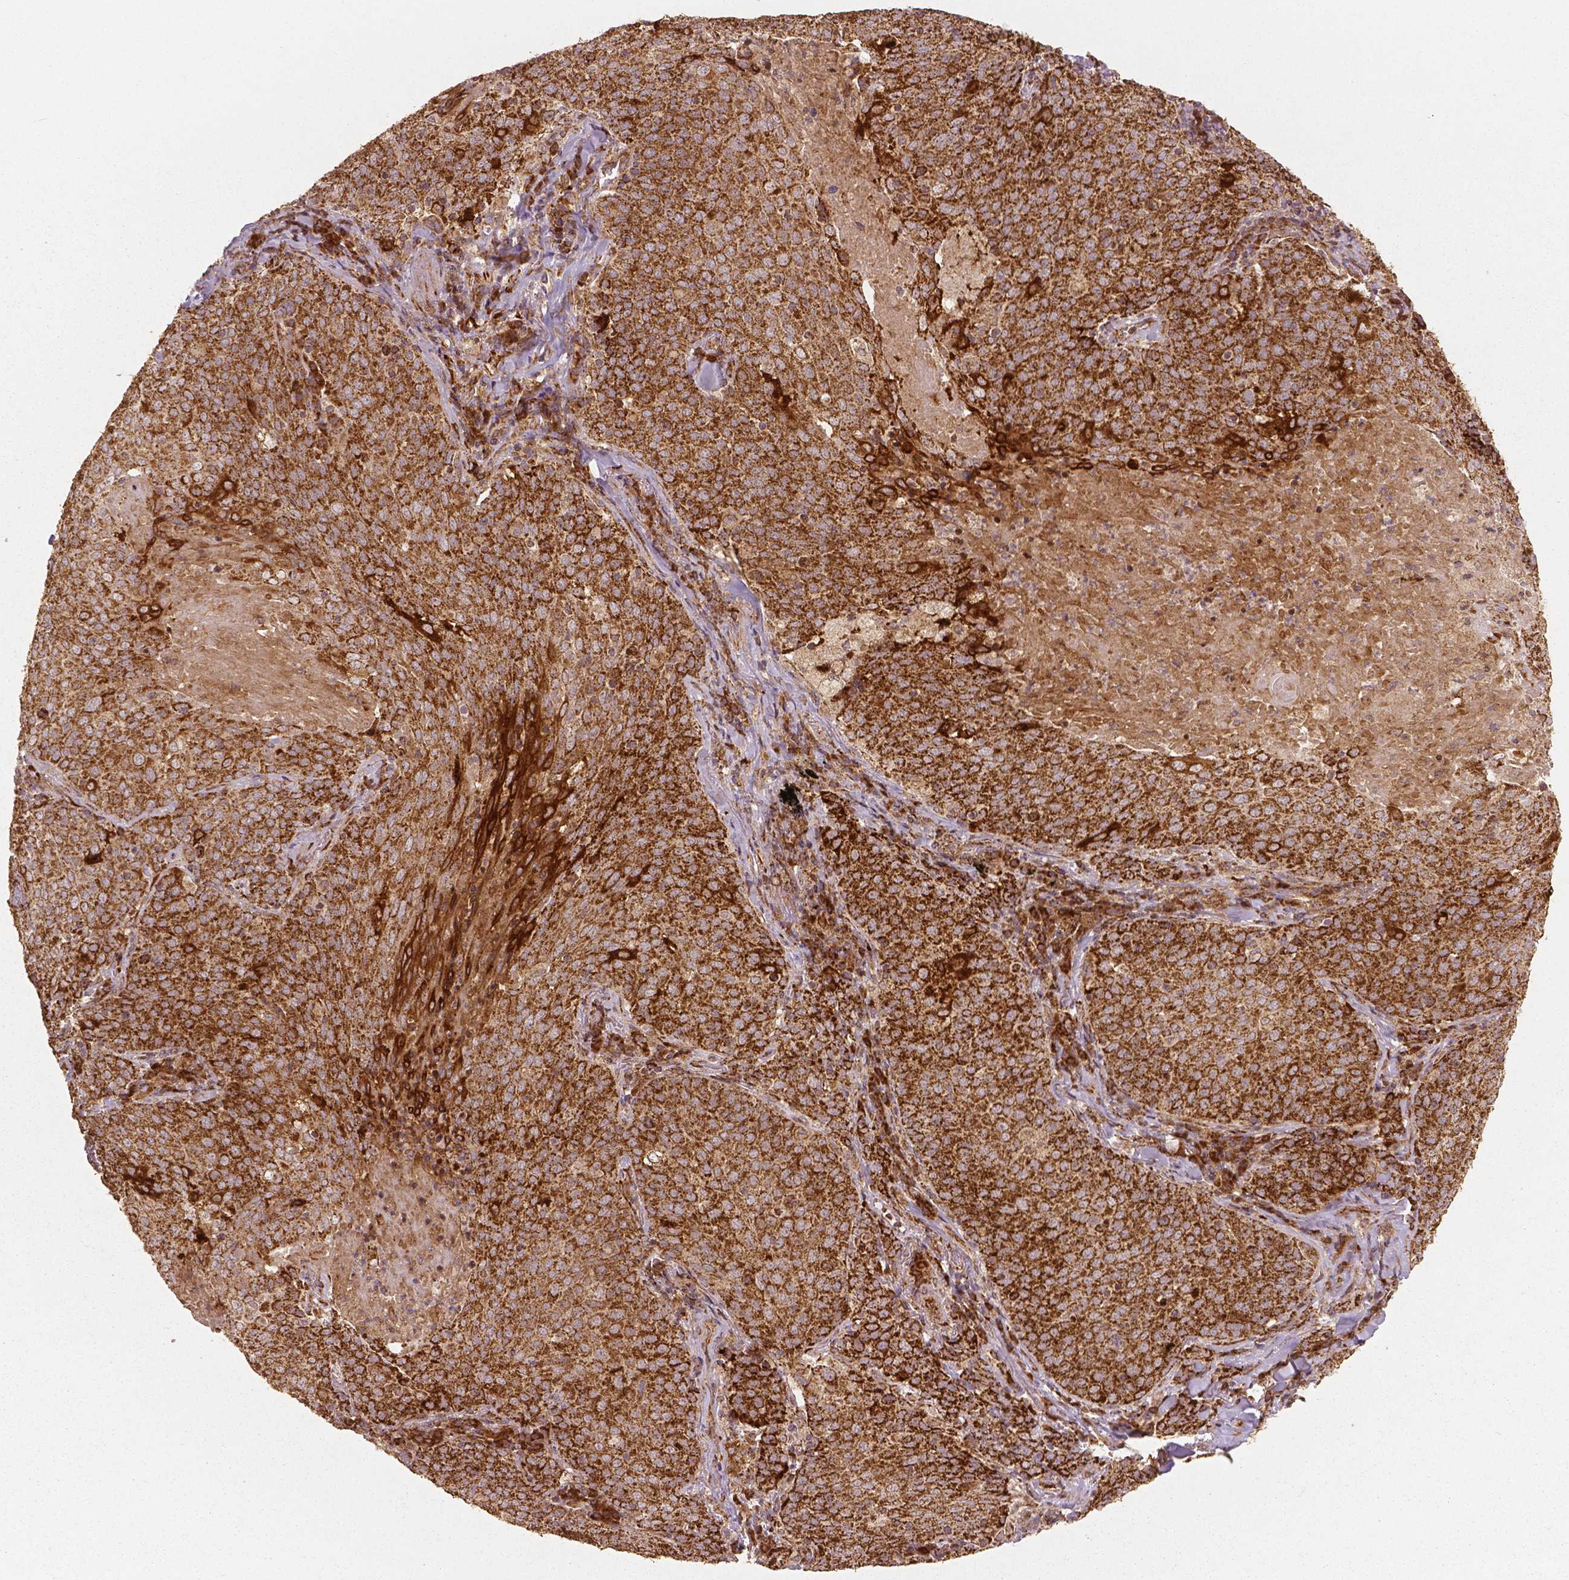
{"staining": {"intensity": "strong", "quantity": ">75%", "location": "cytoplasmic/membranous"}, "tissue": "lung cancer", "cell_type": "Tumor cells", "image_type": "cancer", "snomed": [{"axis": "morphology", "description": "Squamous cell carcinoma, NOS"}, {"axis": "topography", "description": "Lung"}], "caption": "Immunohistochemistry staining of lung cancer, which displays high levels of strong cytoplasmic/membranous positivity in about >75% of tumor cells indicating strong cytoplasmic/membranous protein expression. The staining was performed using DAB (3,3'-diaminobenzidine) (brown) for protein detection and nuclei were counterstained in hematoxylin (blue).", "gene": "PGAM5", "patient": {"sex": "male", "age": 82}}